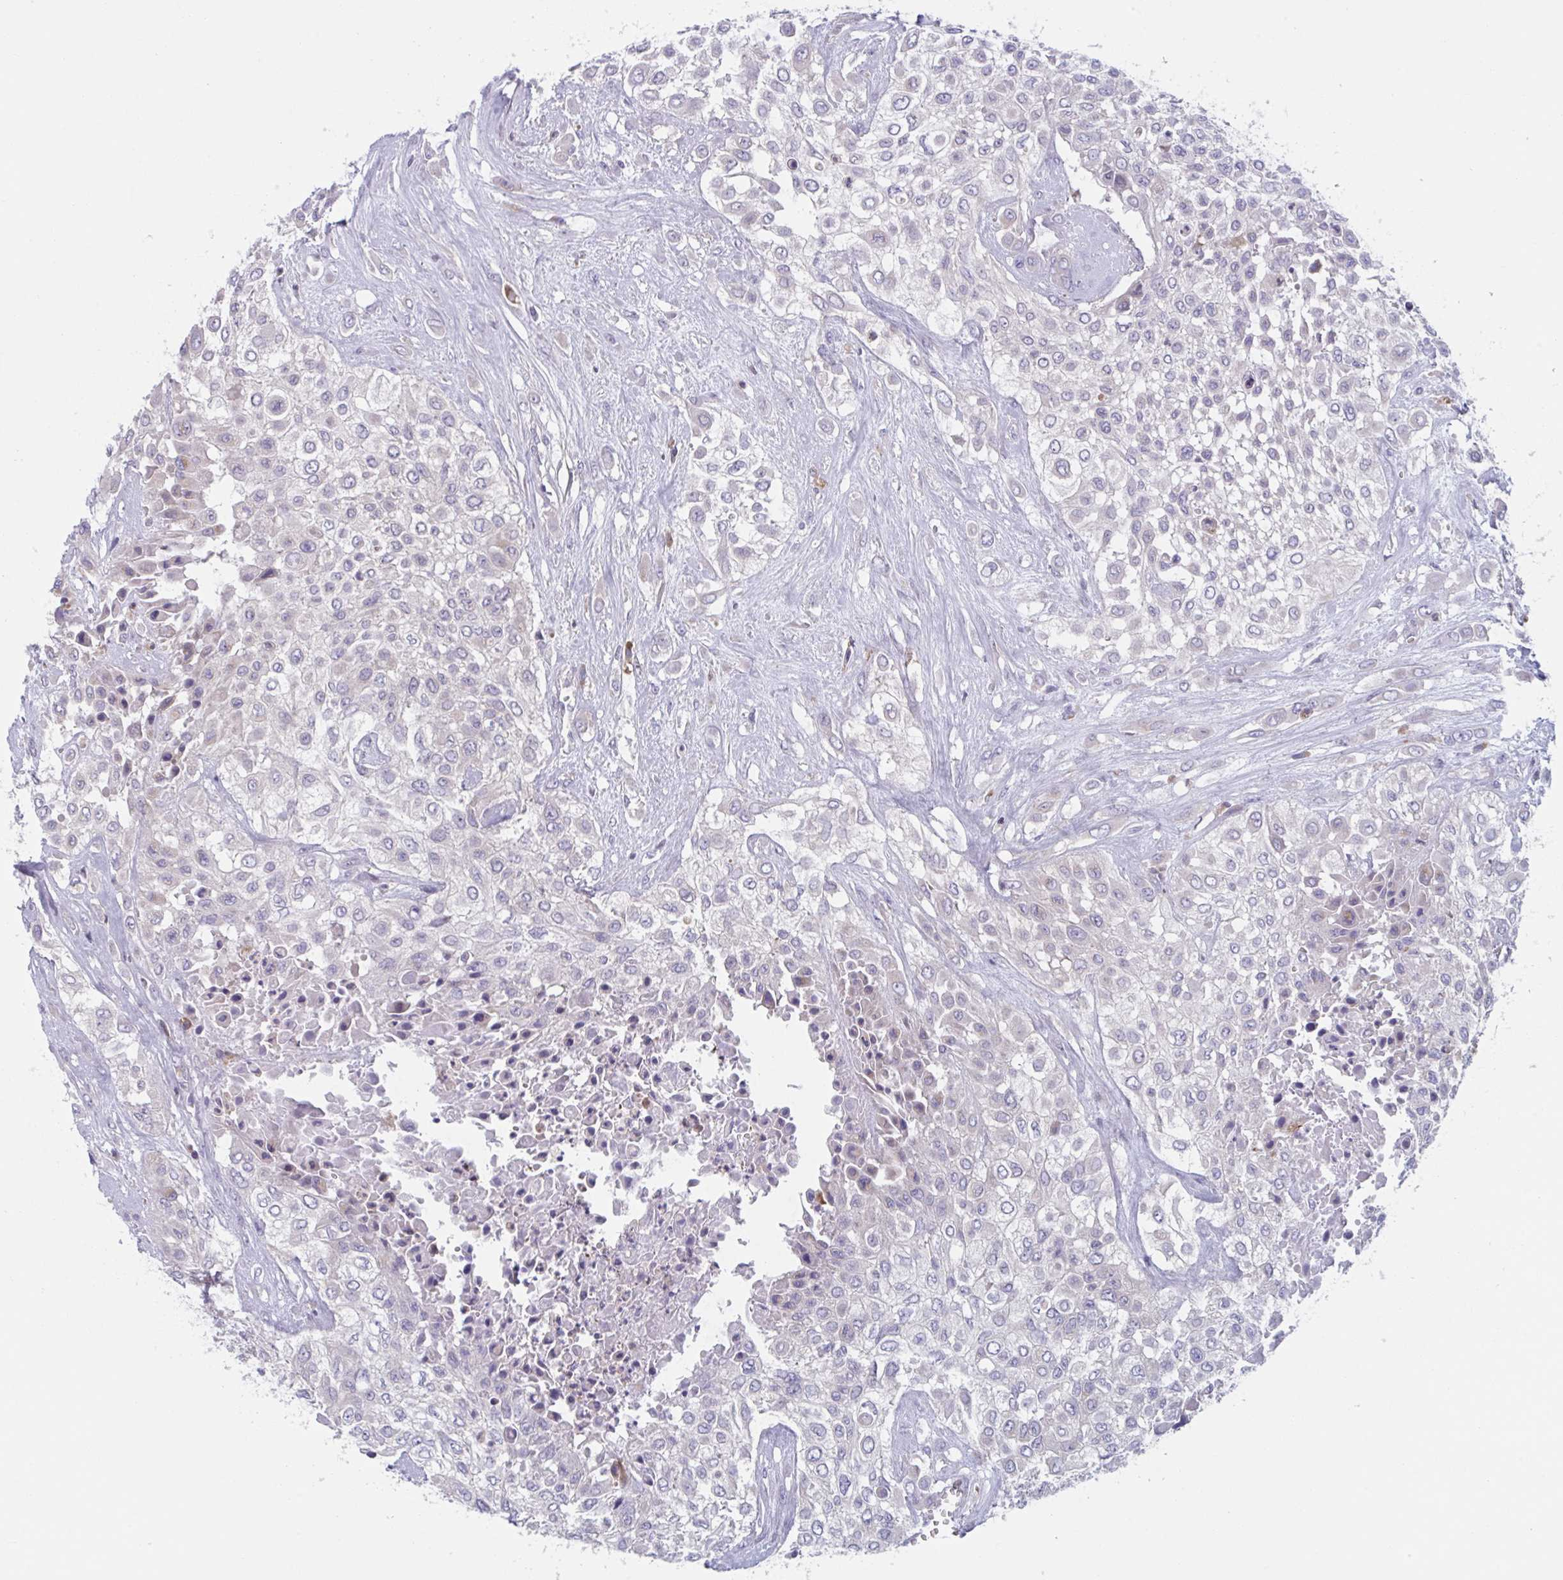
{"staining": {"intensity": "negative", "quantity": "none", "location": "none"}, "tissue": "urothelial cancer", "cell_type": "Tumor cells", "image_type": "cancer", "snomed": [{"axis": "morphology", "description": "Urothelial carcinoma, High grade"}, {"axis": "topography", "description": "Urinary bladder"}], "caption": "Tumor cells show no significant positivity in urothelial cancer.", "gene": "NIPSNAP1", "patient": {"sex": "male", "age": 57}}